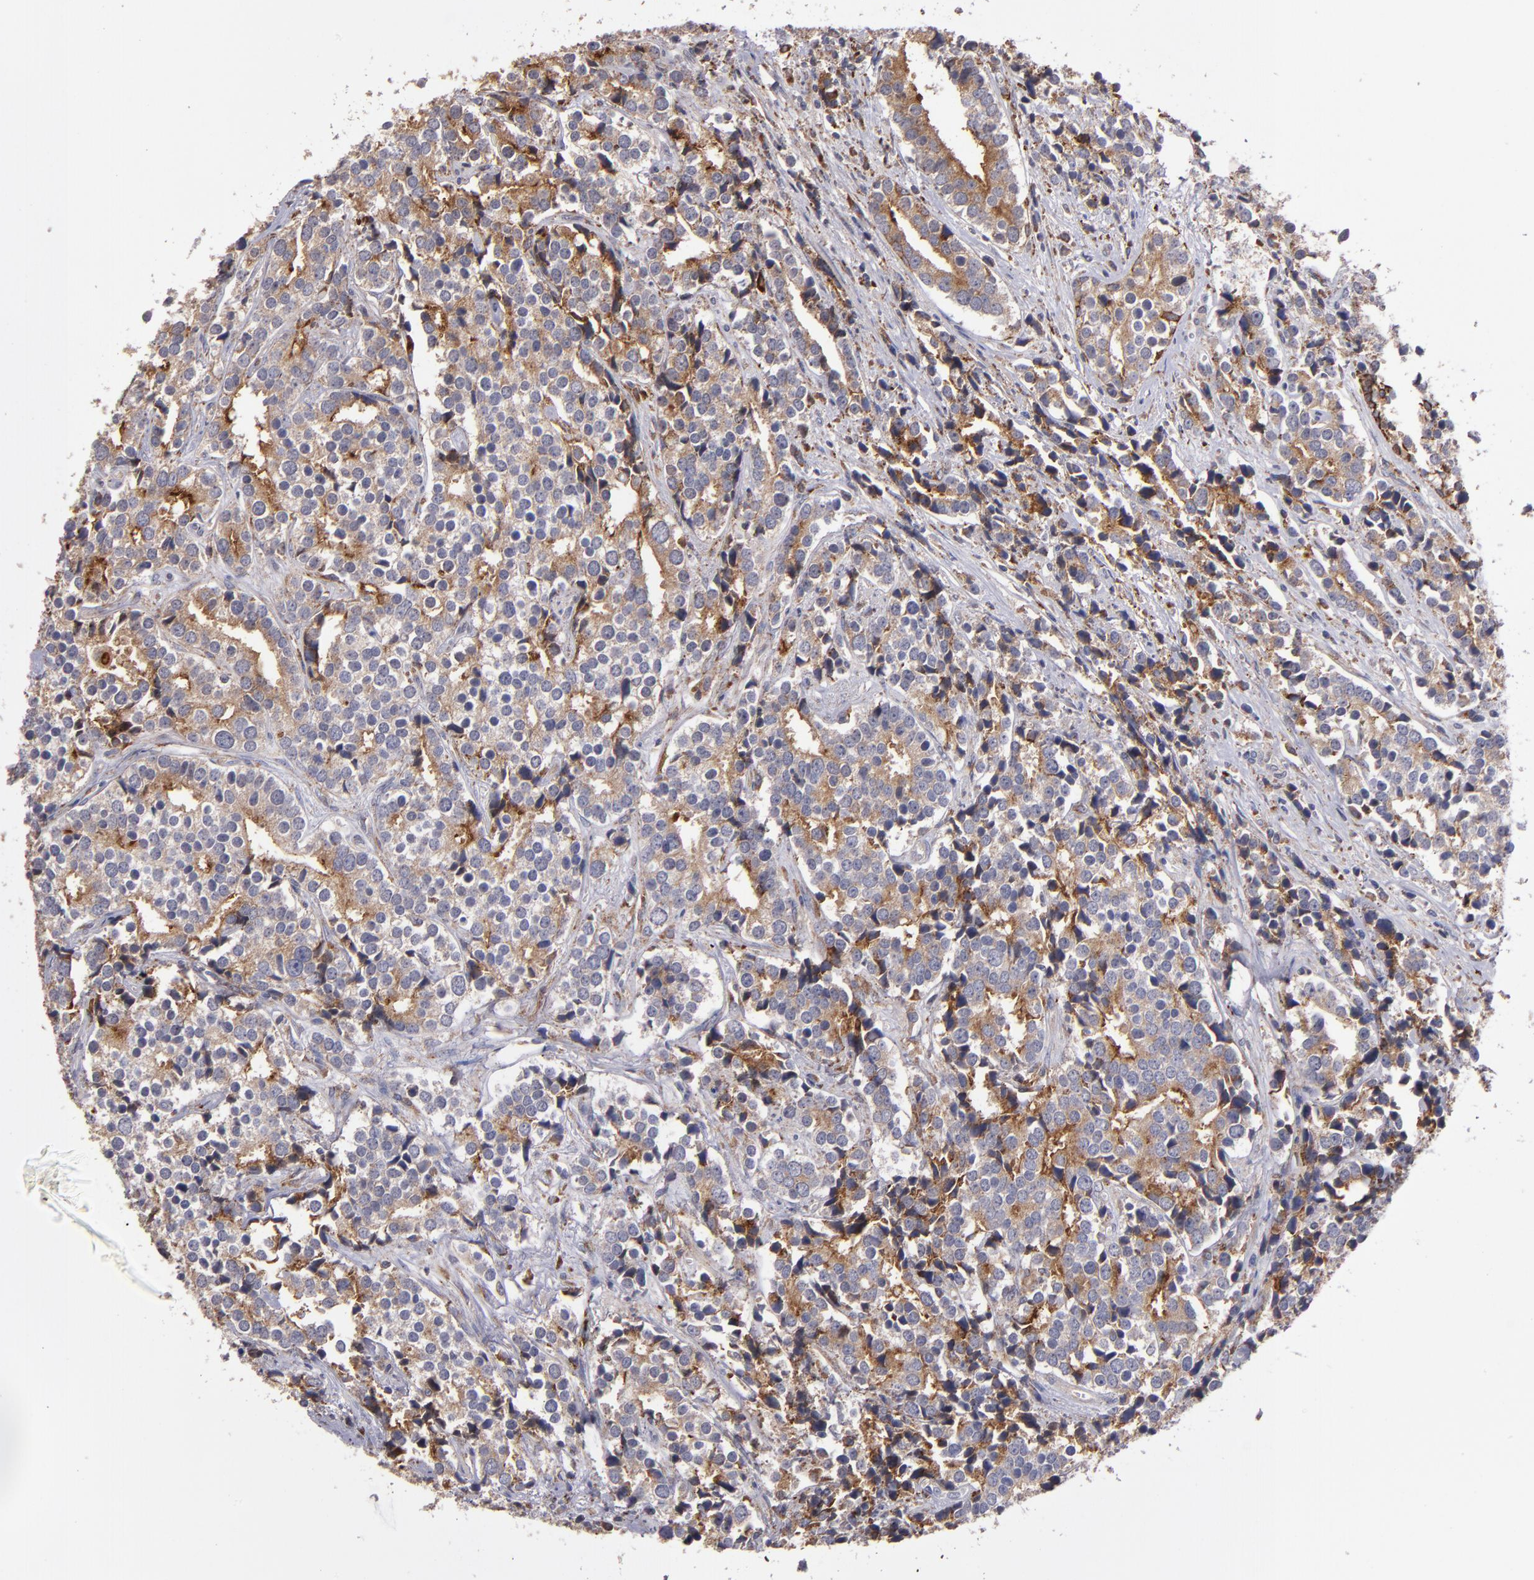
{"staining": {"intensity": "moderate", "quantity": ">75%", "location": "cytoplasmic/membranous"}, "tissue": "prostate cancer", "cell_type": "Tumor cells", "image_type": "cancer", "snomed": [{"axis": "morphology", "description": "Adenocarcinoma, High grade"}, {"axis": "topography", "description": "Prostate"}], "caption": "Prostate cancer (high-grade adenocarcinoma) stained with immunohistochemistry reveals moderate cytoplasmic/membranous staining in approximately >75% of tumor cells.", "gene": "IFIH1", "patient": {"sex": "male", "age": 71}}